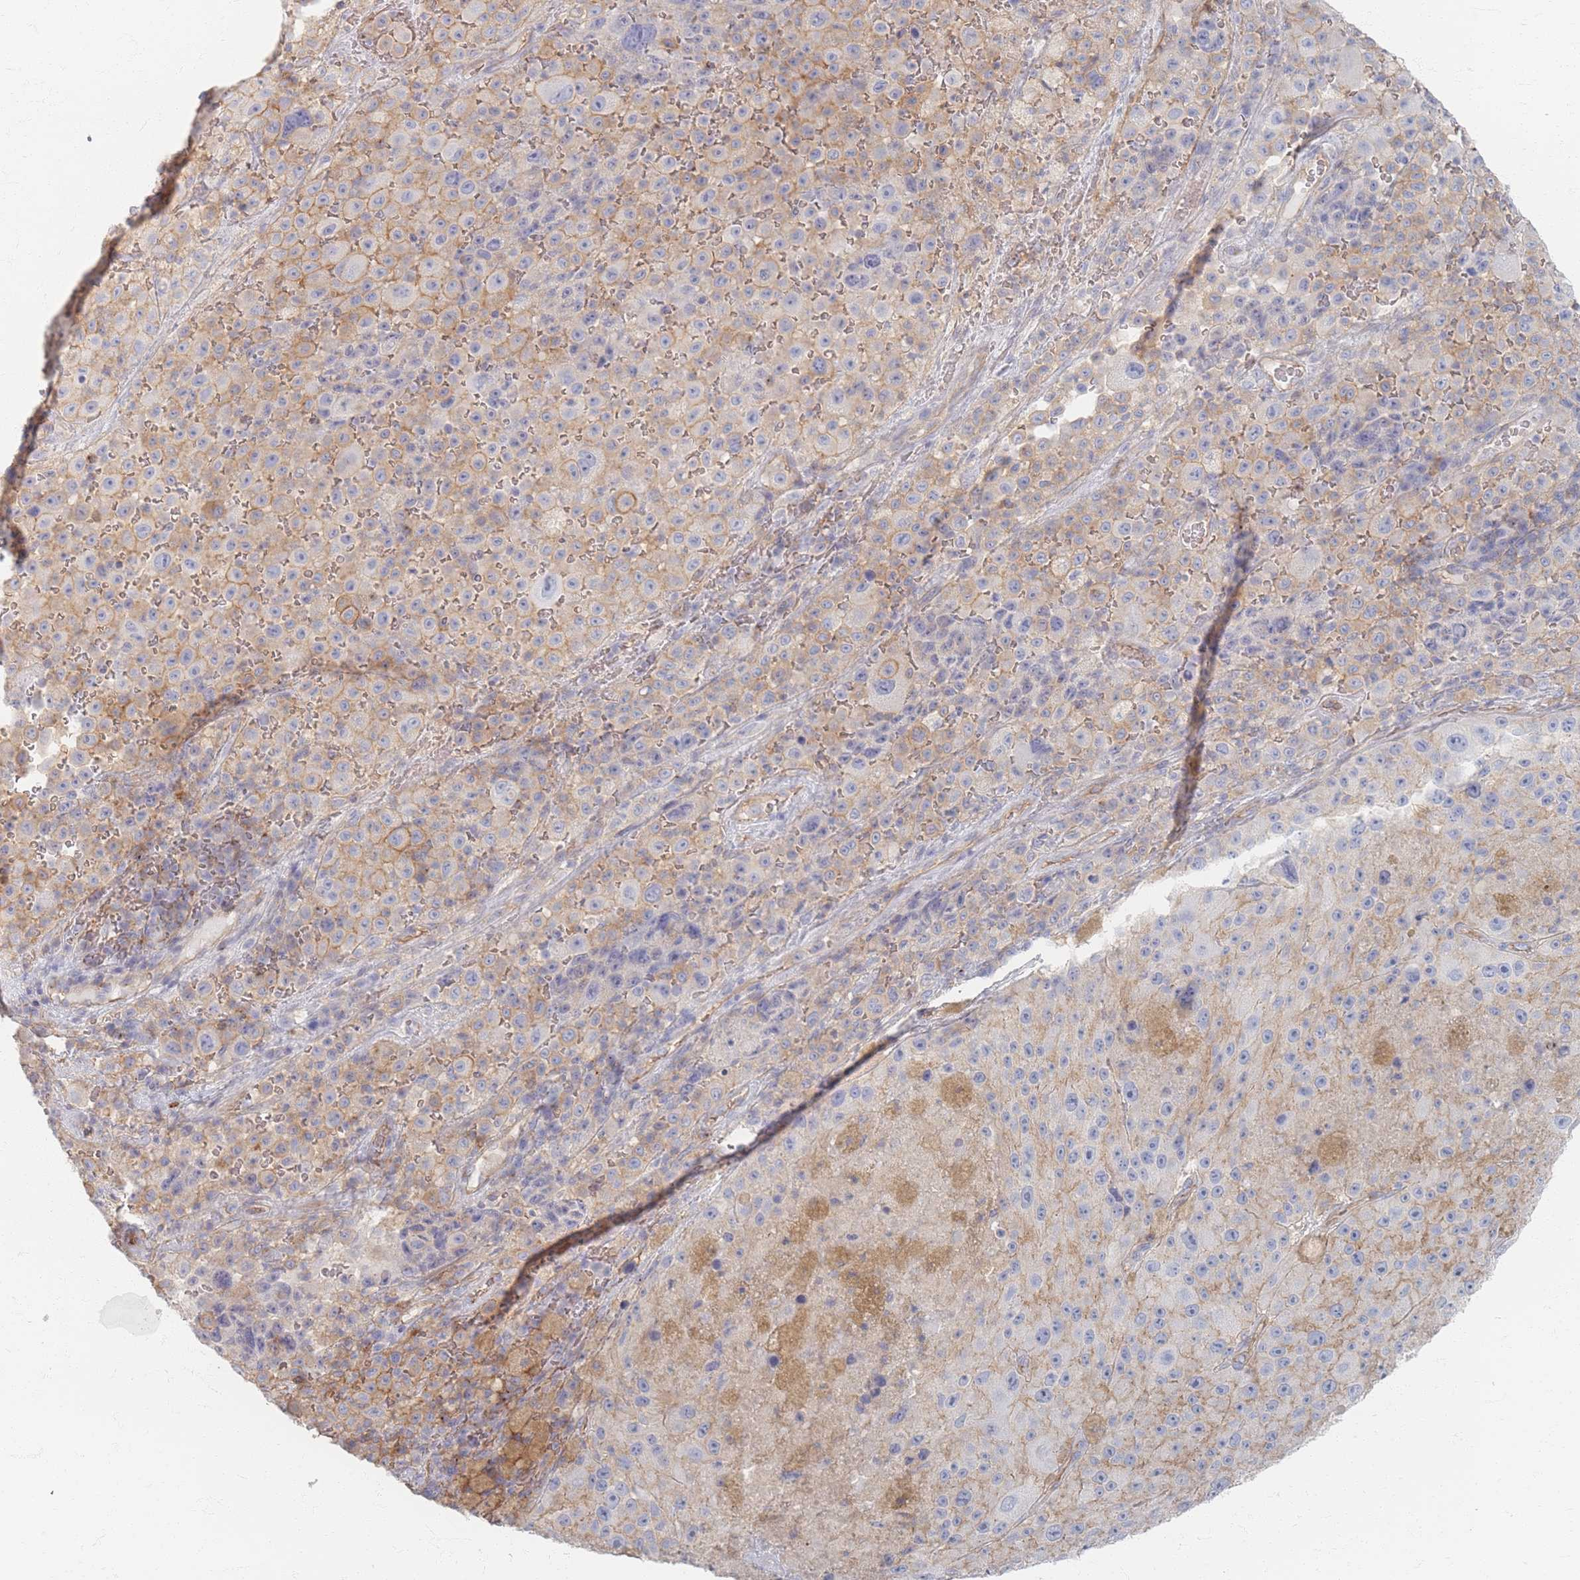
{"staining": {"intensity": "weak", "quantity": "<25%", "location": "cytoplasmic/membranous"}, "tissue": "melanoma", "cell_type": "Tumor cells", "image_type": "cancer", "snomed": [{"axis": "morphology", "description": "Malignant melanoma, Metastatic site"}, {"axis": "topography", "description": "Lymph node"}], "caption": "High power microscopy photomicrograph of an IHC histopathology image of melanoma, revealing no significant positivity in tumor cells. (DAB immunohistochemistry, high magnification).", "gene": "GNB1", "patient": {"sex": "male", "age": 62}}